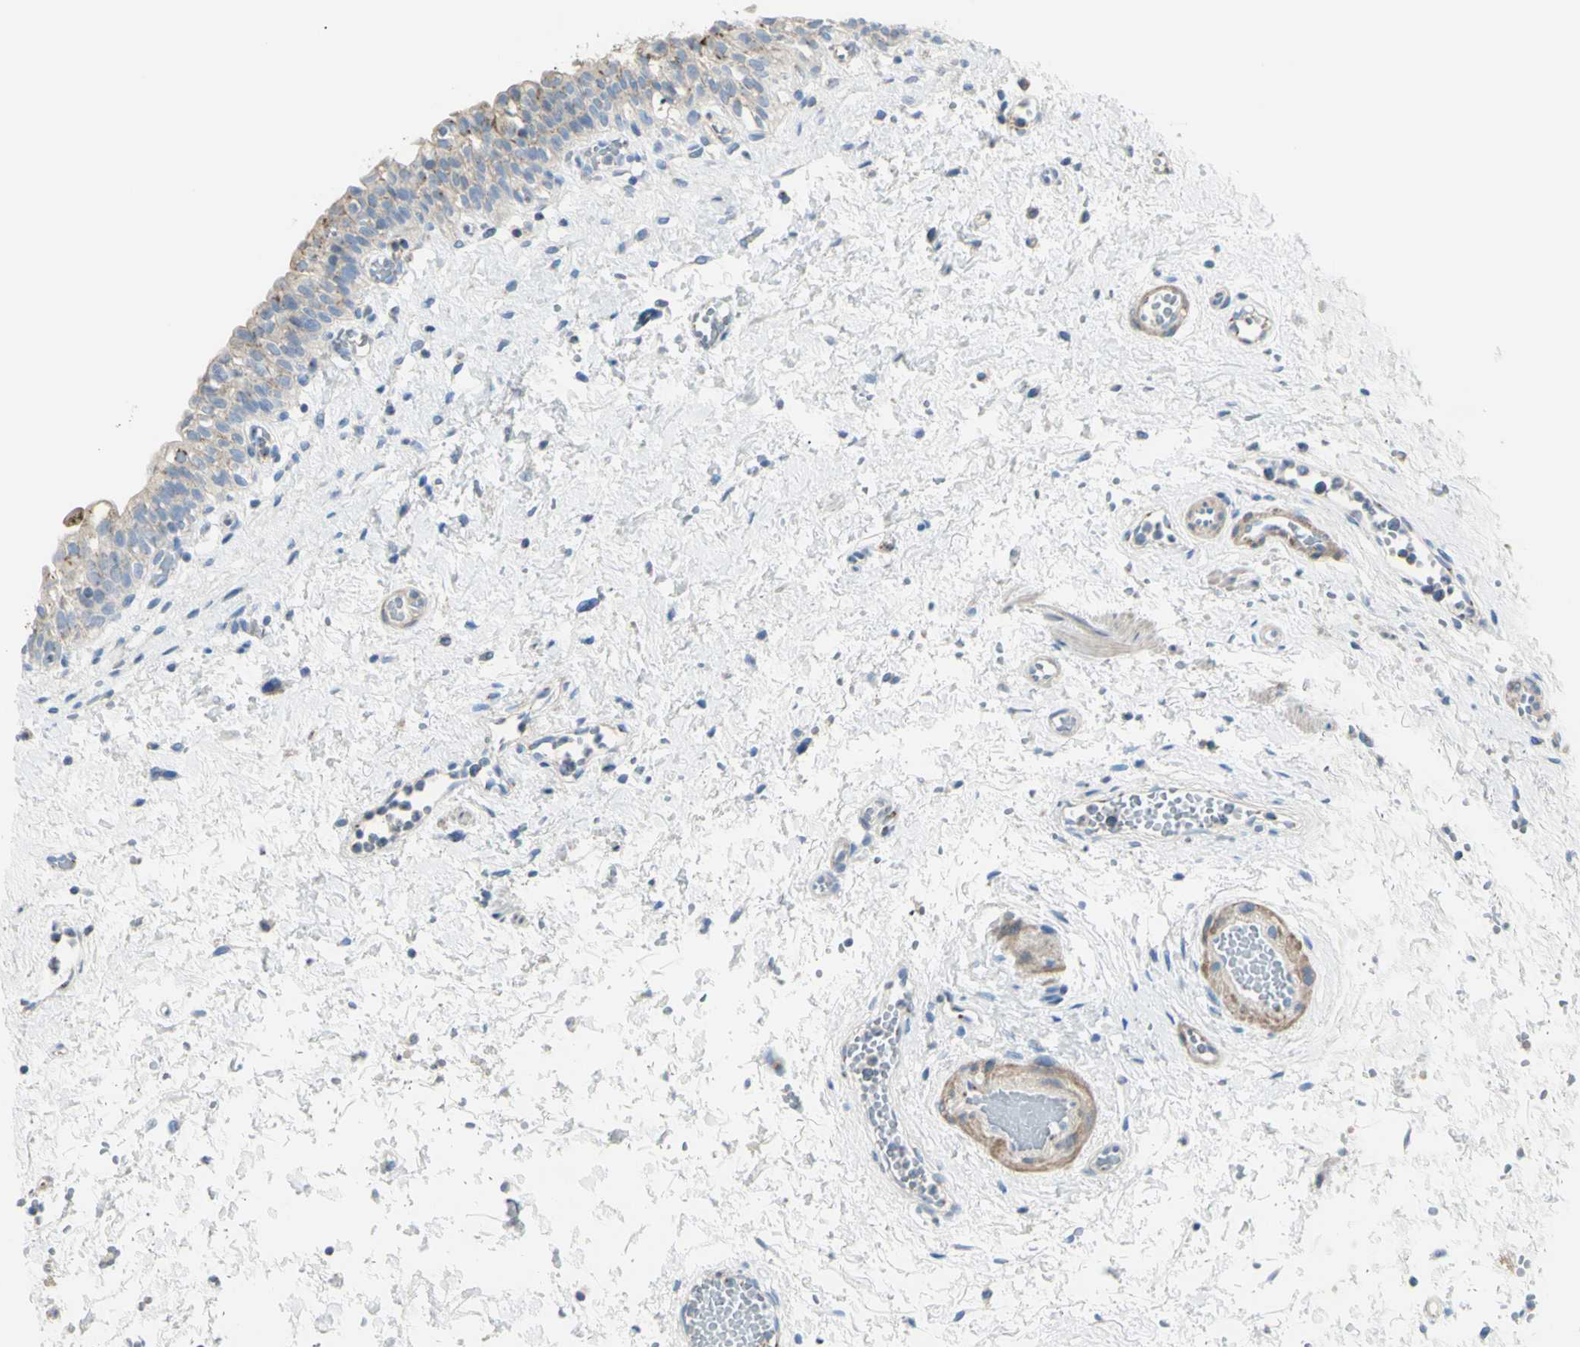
{"staining": {"intensity": "weak", "quantity": "25%-75%", "location": "cytoplasmic/membranous"}, "tissue": "urinary bladder", "cell_type": "Urothelial cells", "image_type": "normal", "snomed": [{"axis": "morphology", "description": "Normal tissue, NOS"}, {"axis": "topography", "description": "Urinary bladder"}], "caption": "Immunohistochemical staining of normal human urinary bladder reveals weak cytoplasmic/membranous protein positivity in approximately 25%-75% of urothelial cells. (IHC, brightfield microscopy, high magnification).", "gene": "B4GALT3", "patient": {"sex": "male", "age": 55}}